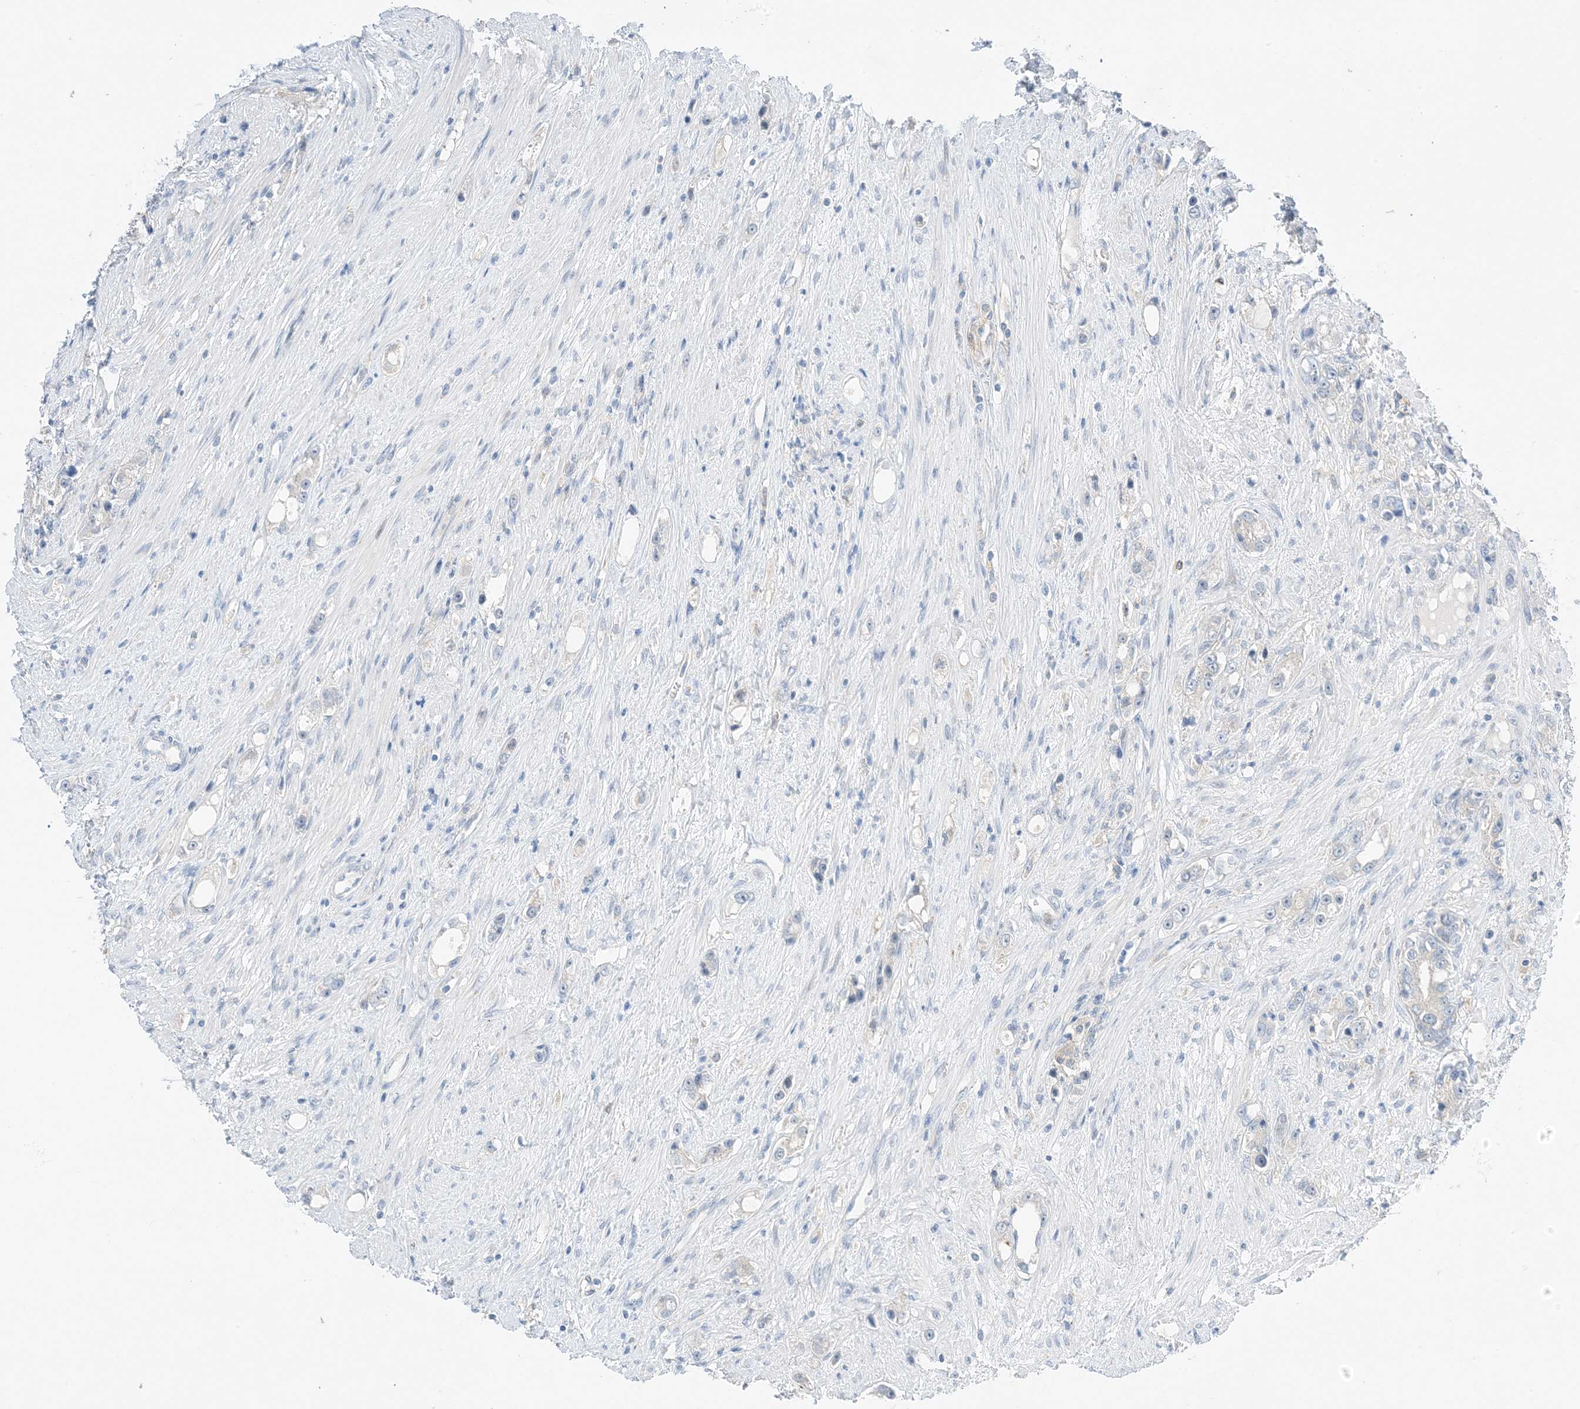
{"staining": {"intensity": "negative", "quantity": "none", "location": "none"}, "tissue": "prostate cancer", "cell_type": "Tumor cells", "image_type": "cancer", "snomed": [{"axis": "morphology", "description": "Adenocarcinoma, High grade"}, {"axis": "topography", "description": "Prostate"}], "caption": "A high-resolution image shows immunohistochemistry staining of prostate adenocarcinoma (high-grade), which displays no significant expression in tumor cells.", "gene": "KIFBP", "patient": {"sex": "male", "age": 63}}